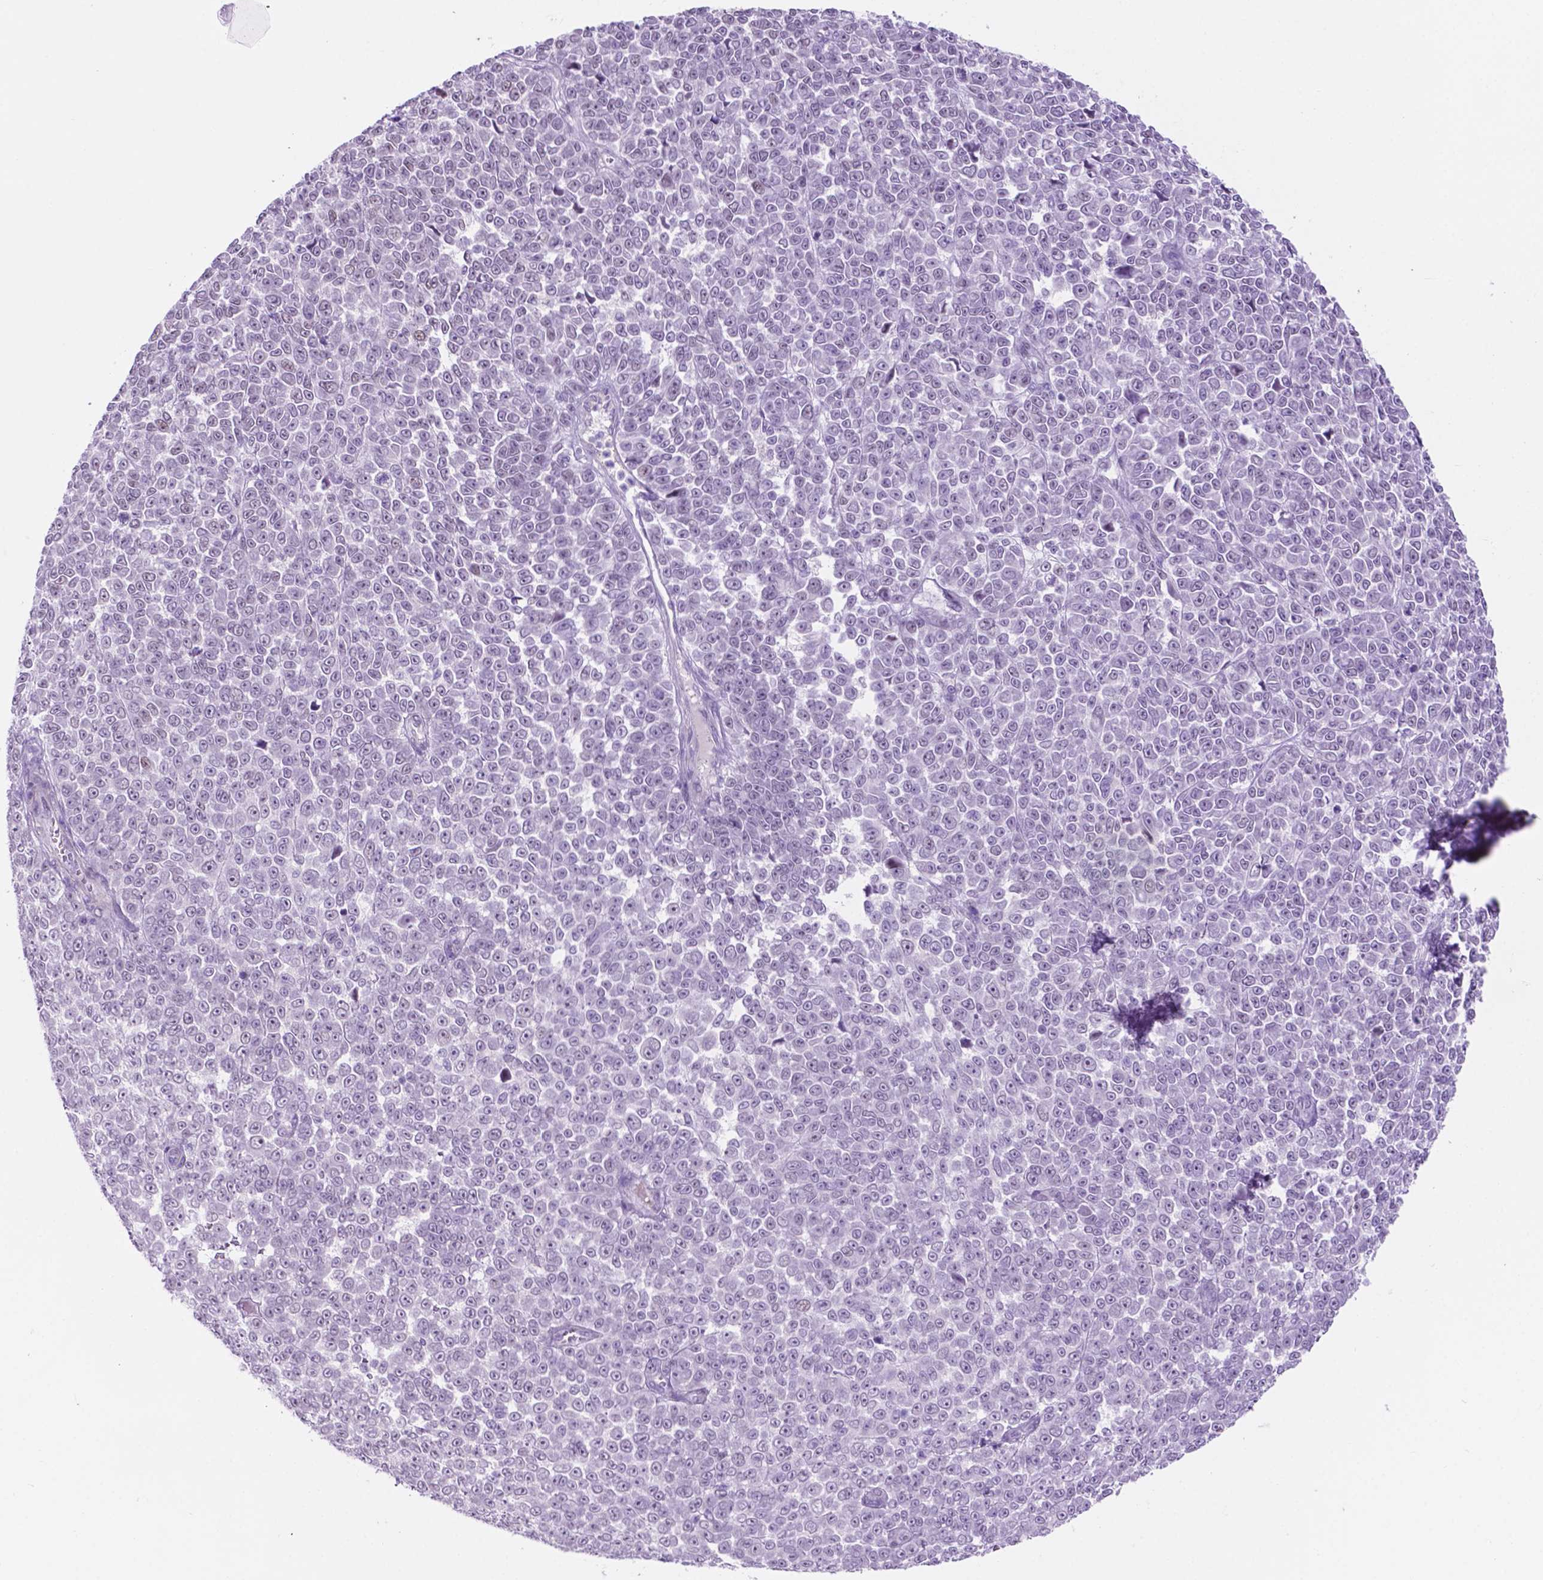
{"staining": {"intensity": "negative", "quantity": "none", "location": "none"}, "tissue": "melanoma", "cell_type": "Tumor cells", "image_type": "cancer", "snomed": [{"axis": "morphology", "description": "Malignant melanoma, NOS"}, {"axis": "topography", "description": "Skin"}], "caption": "This is an immunohistochemistry photomicrograph of human melanoma. There is no expression in tumor cells.", "gene": "ACY3", "patient": {"sex": "female", "age": 95}}